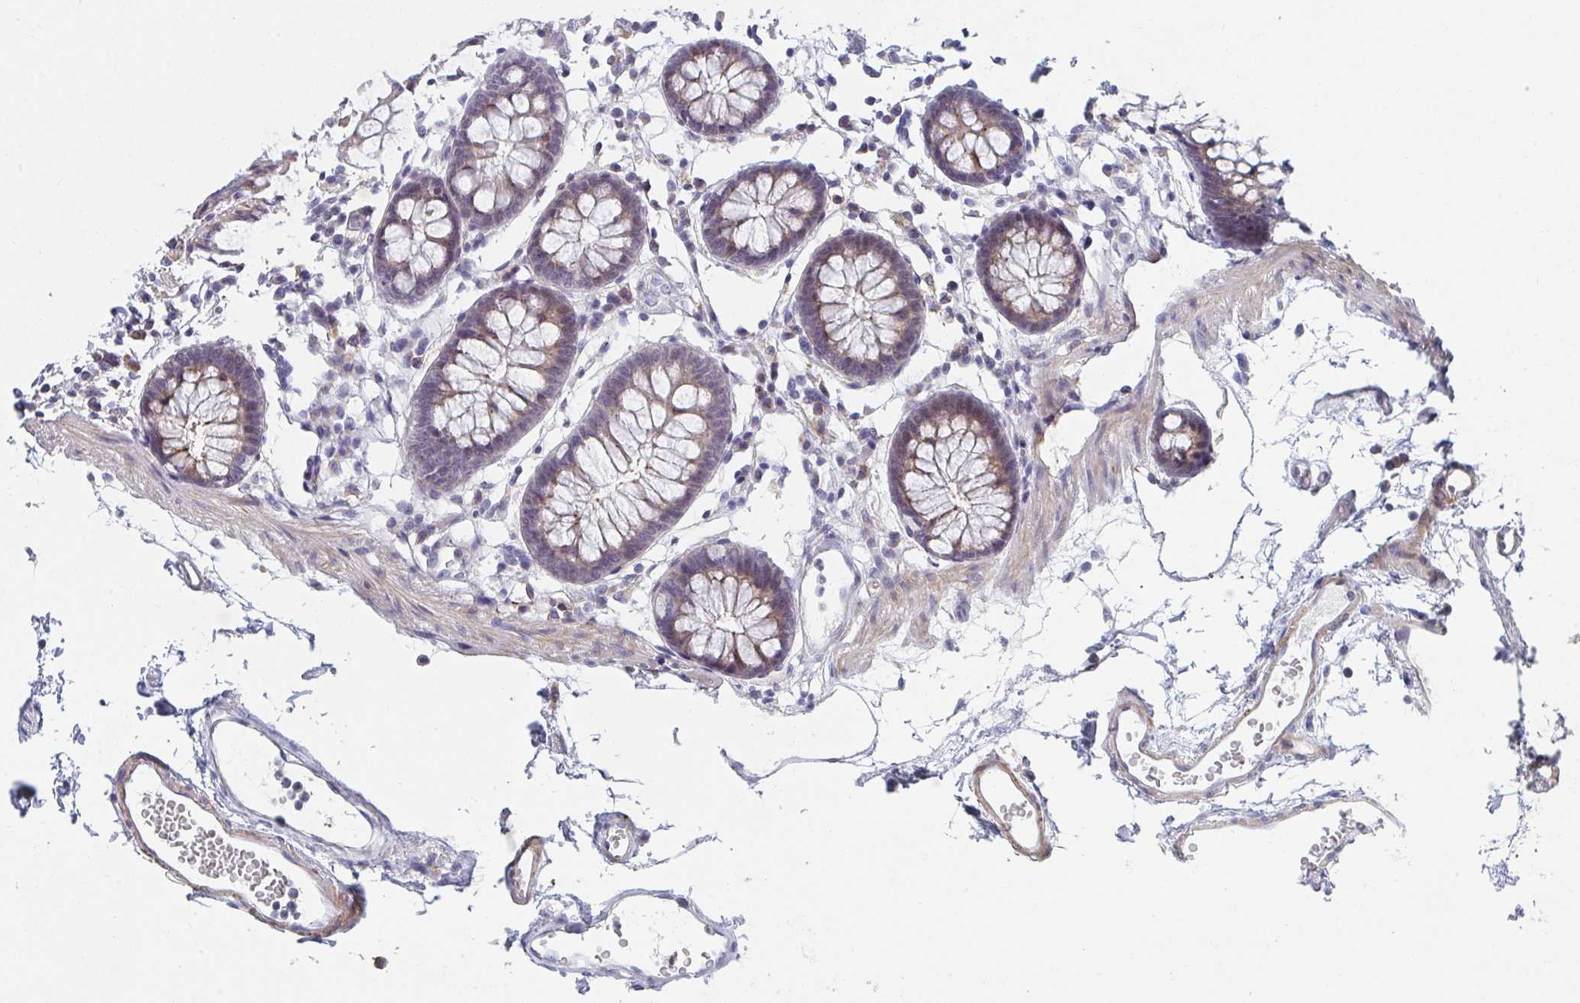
{"staining": {"intensity": "moderate", "quantity": "25%-75%", "location": "cytoplasmic/membranous"}, "tissue": "colon", "cell_type": "Endothelial cells", "image_type": "normal", "snomed": [{"axis": "morphology", "description": "Normal tissue, NOS"}, {"axis": "topography", "description": "Colon"}], "caption": "Immunohistochemical staining of benign human colon exhibits medium levels of moderate cytoplasmic/membranous positivity in about 25%-75% of endothelial cells. The staining was performed using DAB (3,3'-diaminobenzidine), with brown indicating positive protein expression. Nuclei are stained blue with hematoxylin.", "gene": "PSMG1", "patient": {"sex": "female", "age": 84}}